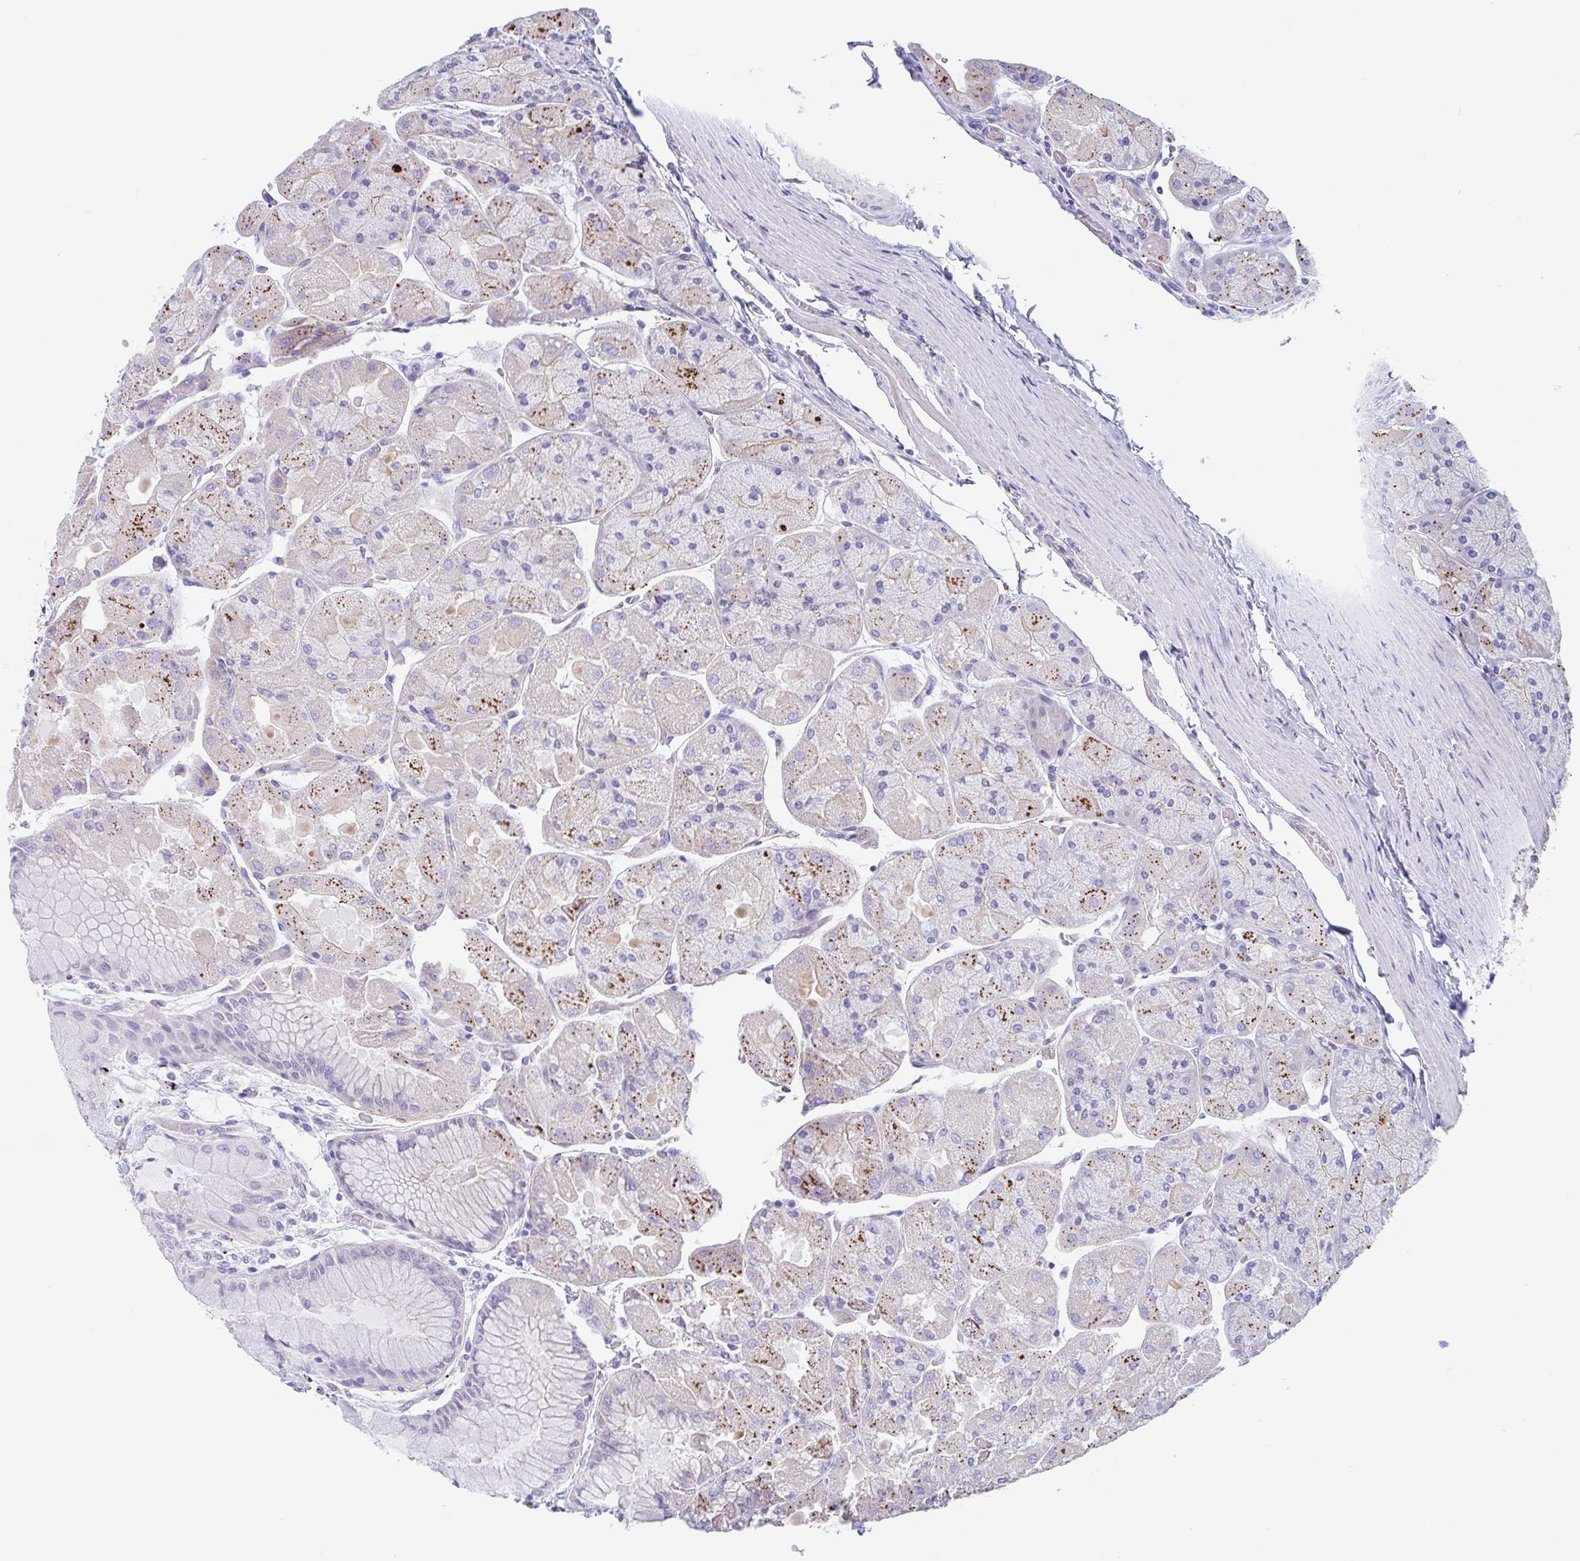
{"staining": {"intensity": "moderate", "quantity": "<25%", "location": "cytoplasmic/membranous"}, "tissue": "stomach", "cell_type": "Glandular cells", "image_type": "normal", "snomed": [{"axis": "morphology", "description": "Normal tissue, NOS"}, {"axis": "topography", "description": "Stomach"}], "caption": "Protein staining by immunohistochemistry (IHC) demonstrates moderate cytoplasmic/membranous expression in about <25% of glandular cells in benign stomach. The protein of interest is stained brown, and the nuclei are stained in blue (DAB (3,3'-diaminobenzidine) IHC with brightfield microscopy, high magnification).", "gene": "LENG9", "patient": {"sex": "female", "age": 61}}